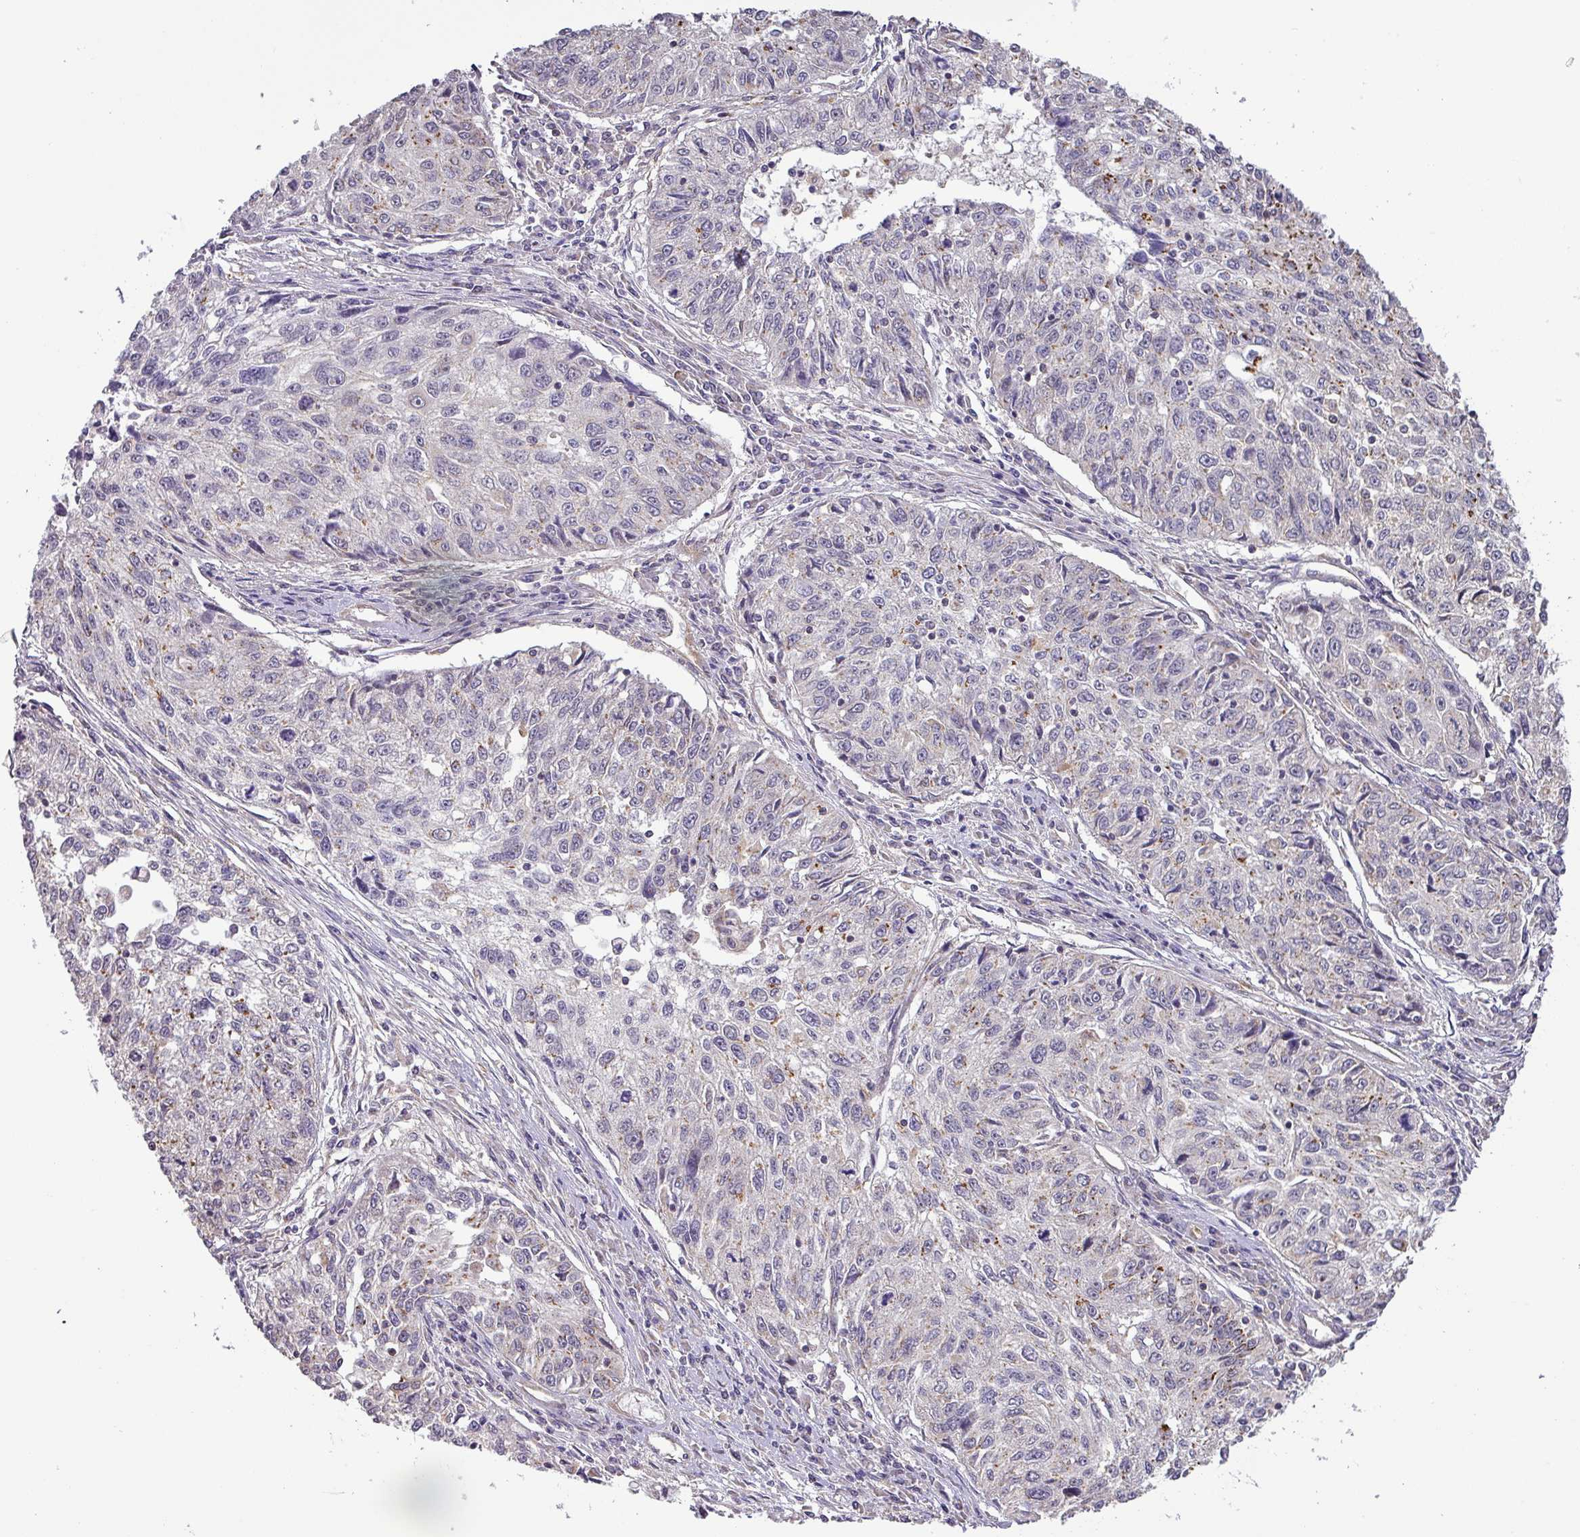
{"staining": {"intensity": "negative", "quantity": "none", "location": "none"}, "tissue": "cervical cancer", "cell_type": "Tumor cells", "image_type": "cancer", "snomed": [{"axis": "morphology", "description": "Squamous cell carcinoma, NOS"}, {"axis": "topography", "description": "Cervix"}], "caption": "DAB immunohistochemical staining of human squamous cell carcinoma (cervical) reveals no significant expression in tumor cells. The staining is performed using DAB brown chromogen with nuclei counter-stained in using hematoxylin.", "gene": "GALNT12", "patient": {"sex": "female", "age": 57}}